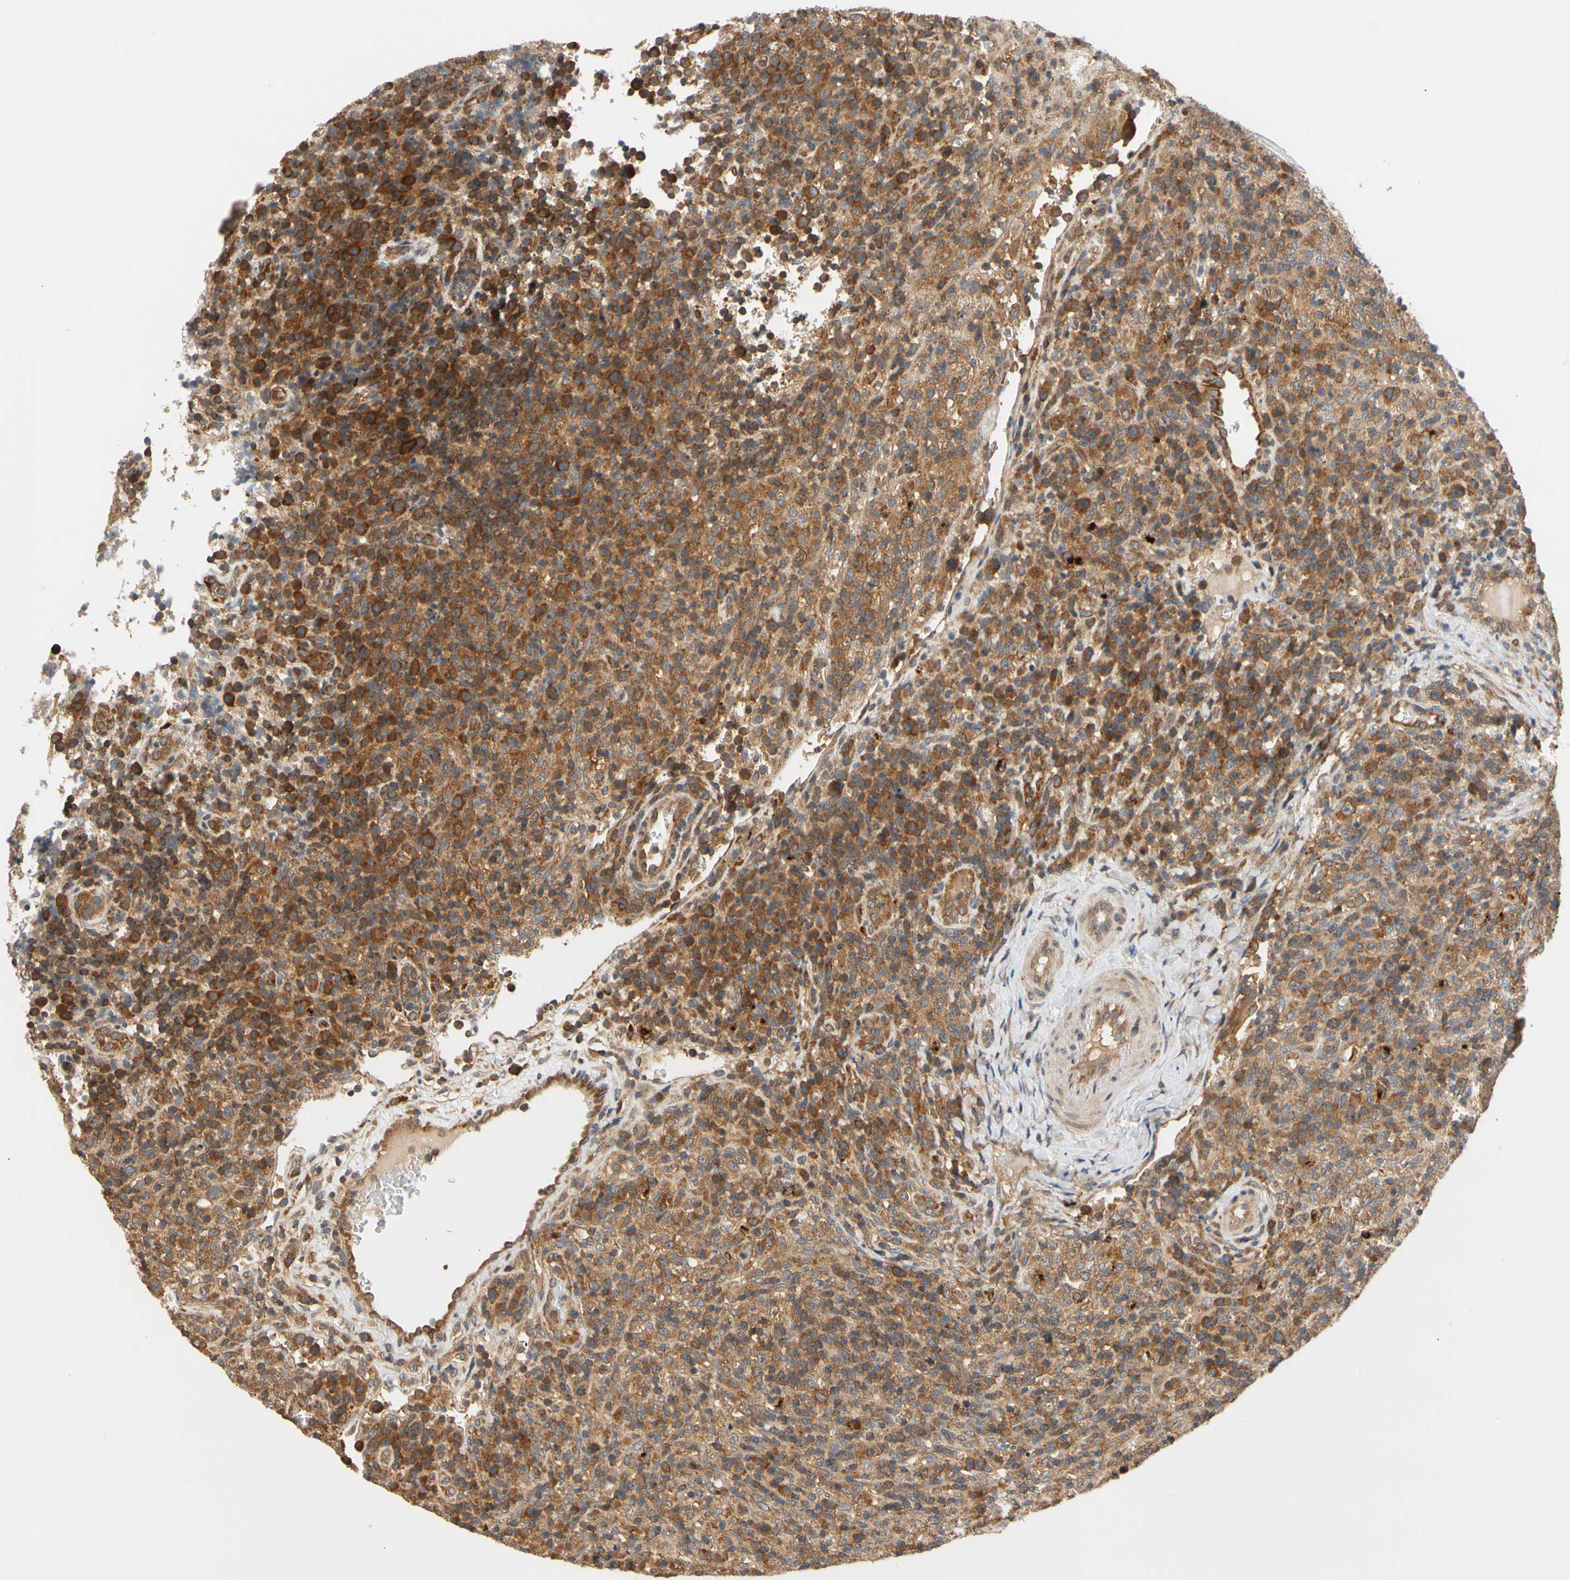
{"staining": {"intensity": "moderate", "quantity": ">75%", "location": "cytoplasmic/membranous"}, "tissue": "lymphoma", "cell_type": "Tumor cells", "image_type": "cancer", "snomed": [{"axis": "morphology", "description": "Malignant lymphoma, non-Hodgkin's type, High grade"}, {"axis": "topography", "description": "Lymph node"}], "caption": "Protein analysis of lymphoma tissue displays moderate cytoplasmic/membranous expression in about >75% of tumor cells.", "gene": "ANKHD1", "patient": {"sex": "female", "age": 76}}